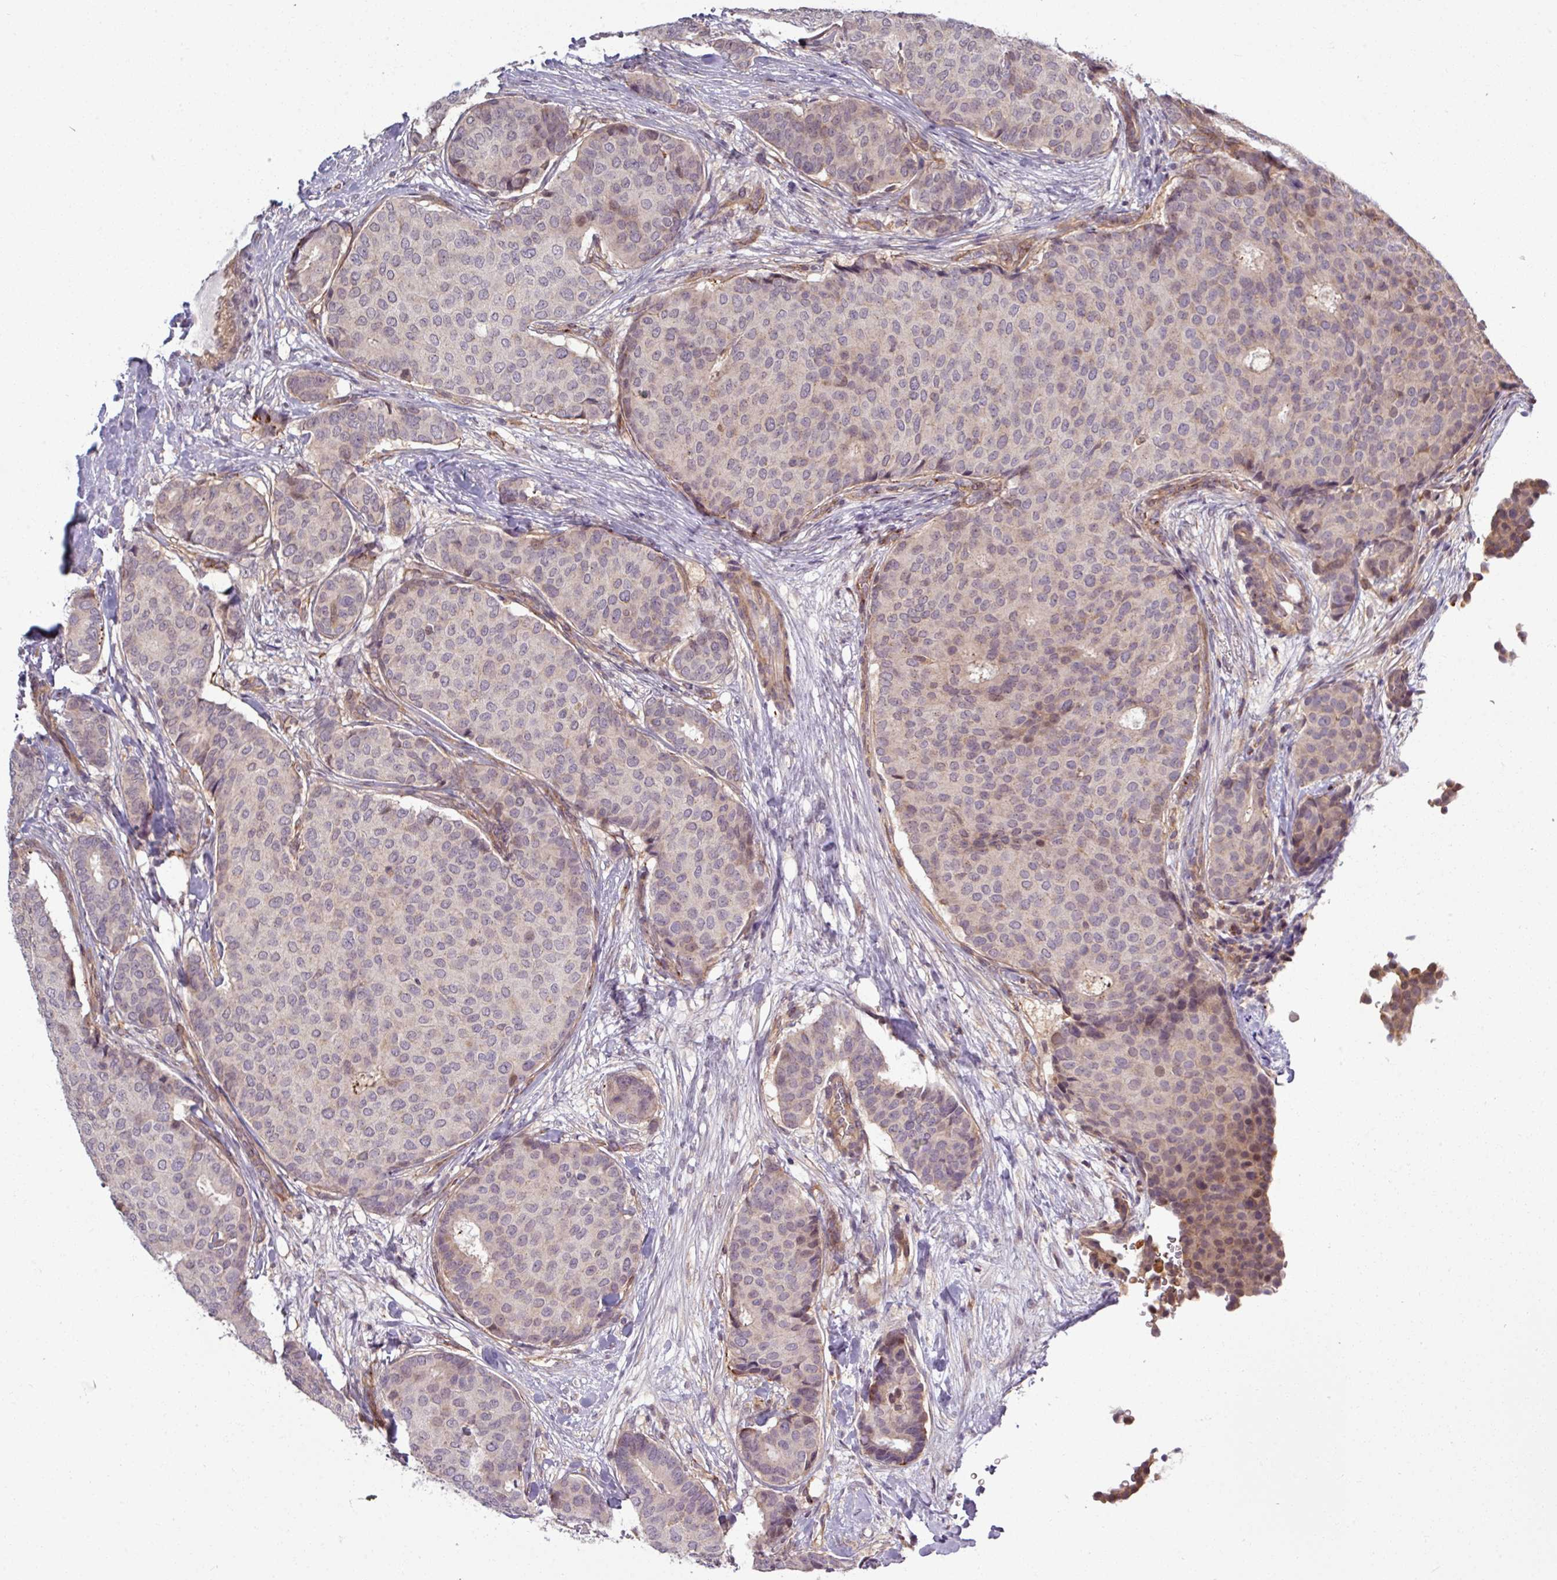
{"staining": {"intensity": "weak", "quantity": "<25%", "location": "cytoplasmic/membranous"}, "tissue": "breast cancer", "cell_type": "Tumor cells", "image_type": "cancer", "snomed": [{"axis": "morphology", "description": "Duct carcinoma"}, {"axis": "topography", "description": "Breast"}], "caption": "Infiltrating ductal carcinoma (breast) was stained to show a protein in brown. There is no significant staining in tumor cells.", "gene": "TUSC3", "patient": {"sex": "female", "age": 75}}